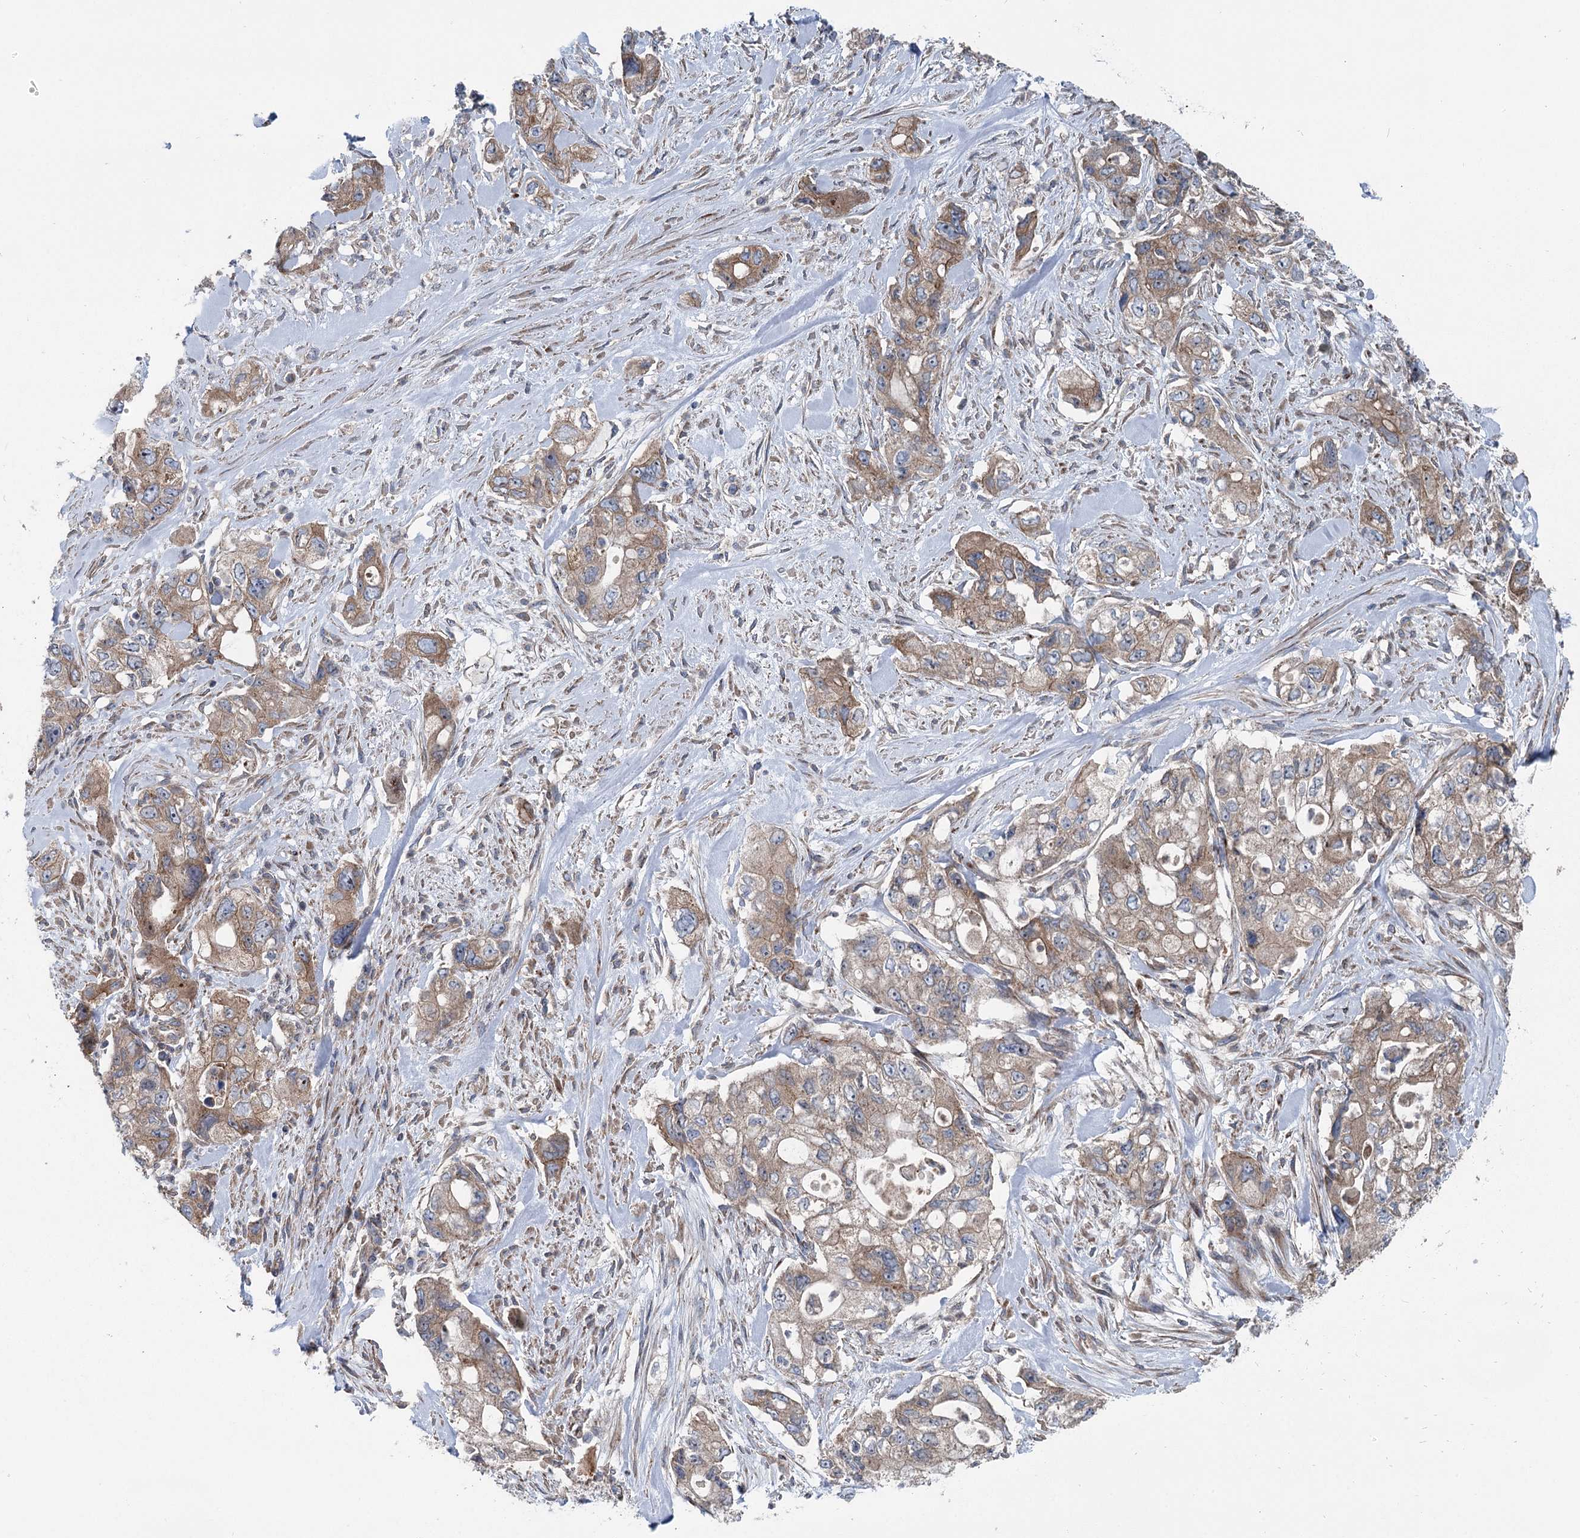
{"staining": {"intensity": "moderate", "quantity": ">75%", "location": "cytoplasmic/membranous"}, "tissue": "pancreatic cancer", "cell_type": "Tumor cells", "image_type": "cancer", "snomed": [{"axis": "morphology", "description": "Adenocarcinoma, NOS"}, {"axis": "topography", "description": "Pancreas"}], "caption": "This image displays immunohistochemistry staining of human adenocarcinoma (pancreatic), with medium moderate cytoplasmic/membranous expression in about >75% of tumor cells.", "gene": "MARK2", "patient": {"sex": "female", "age": 73}}